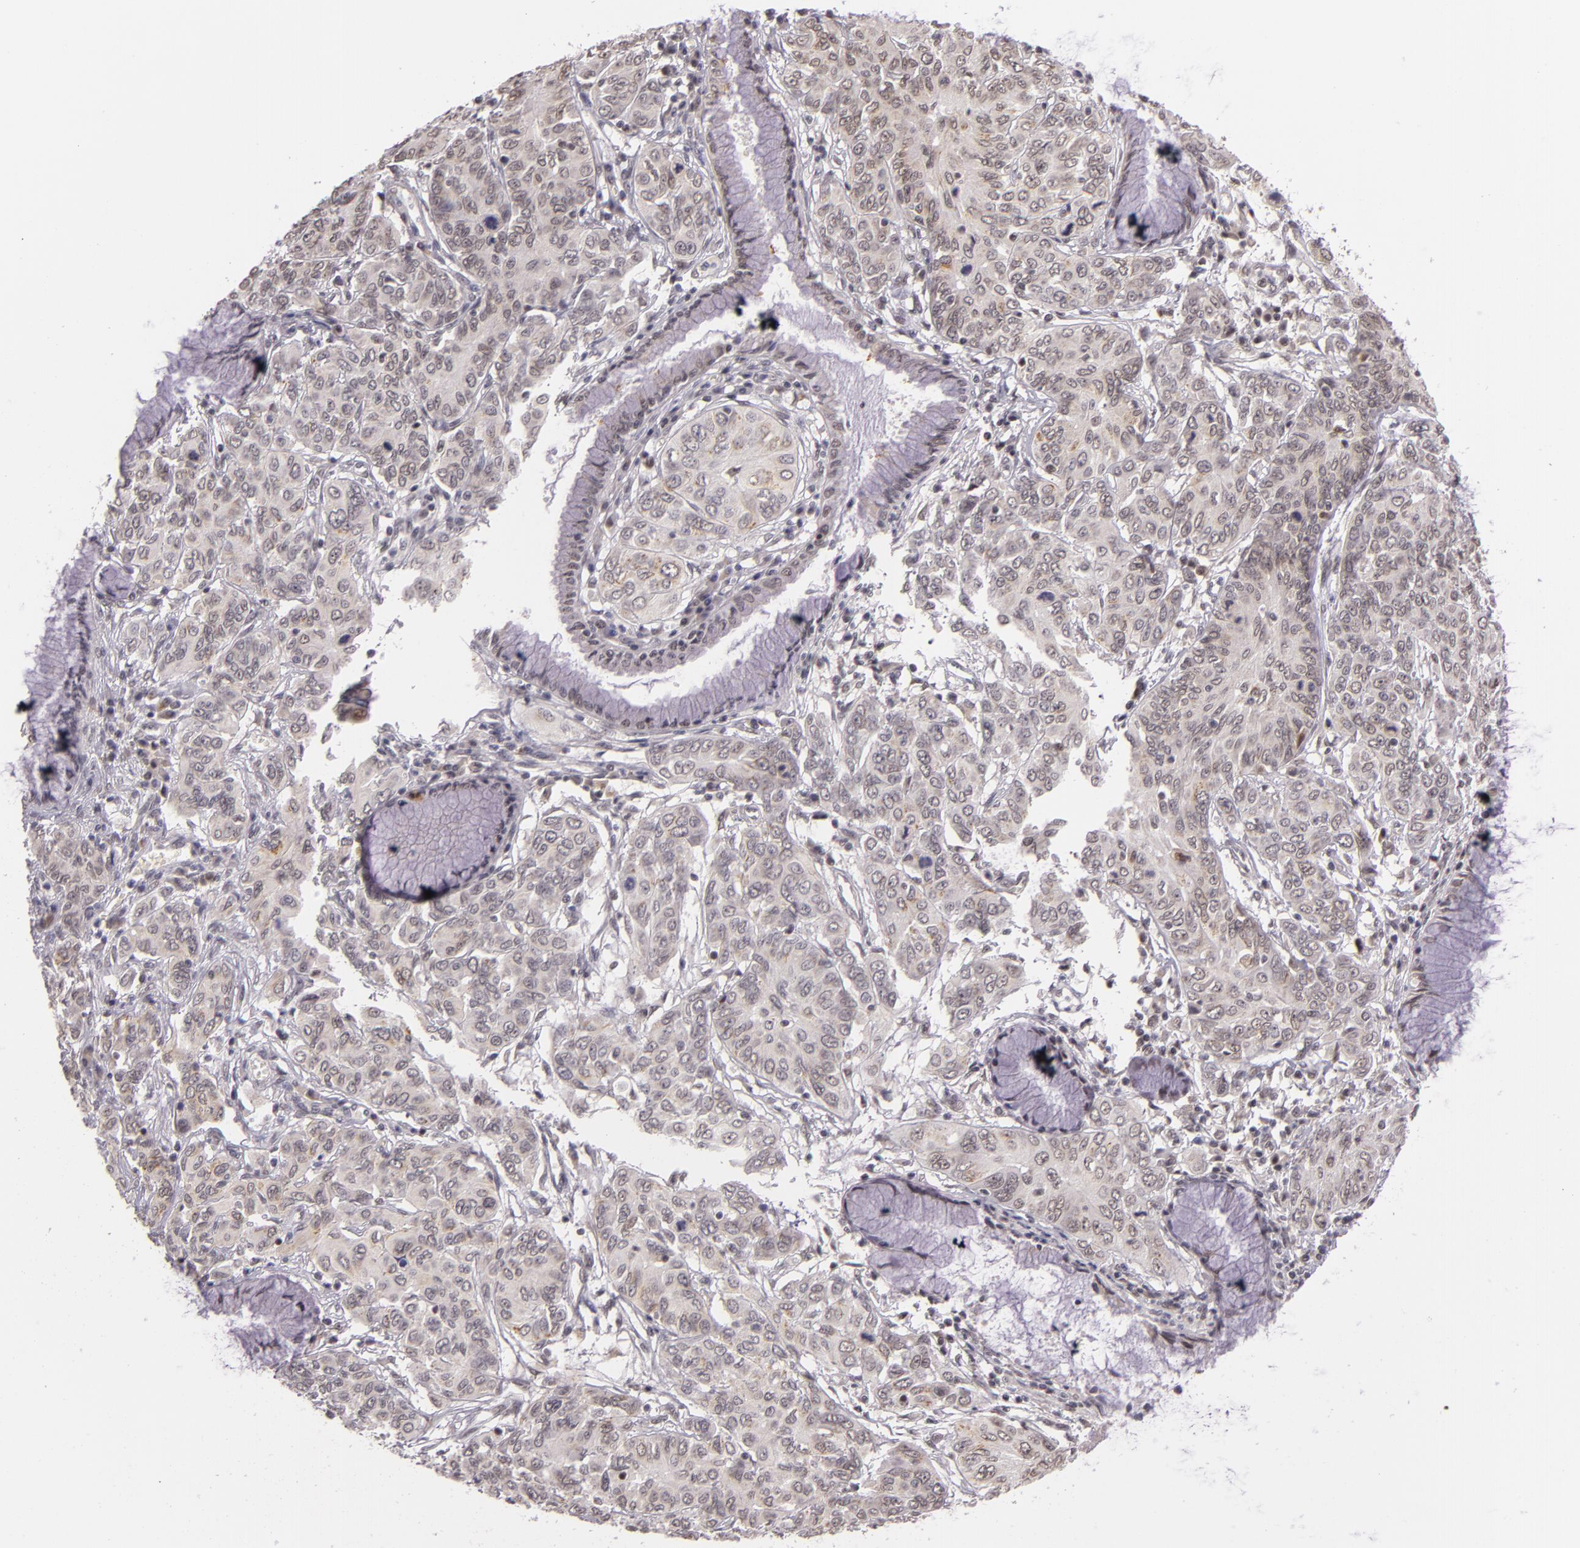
{"staining": {"intensity": "weak", "quantity": "<25%", "location": "nuclear"}, "tissue": "cervical cancer", "cell_type": "Tumor cells", "image_type": "cancer", "snomed": [{"axis": "morphology", "description": "Squamous cell carcinoma, NOS"}, {"axis": "topography", "description": "Cervix"}], "caption": "DAB immunohistochemical staining of cervical cancer demonstrates no significant expression in tumor cells.", "gene": "ALX1", "patient": {"sex": "female", "age": 38}}